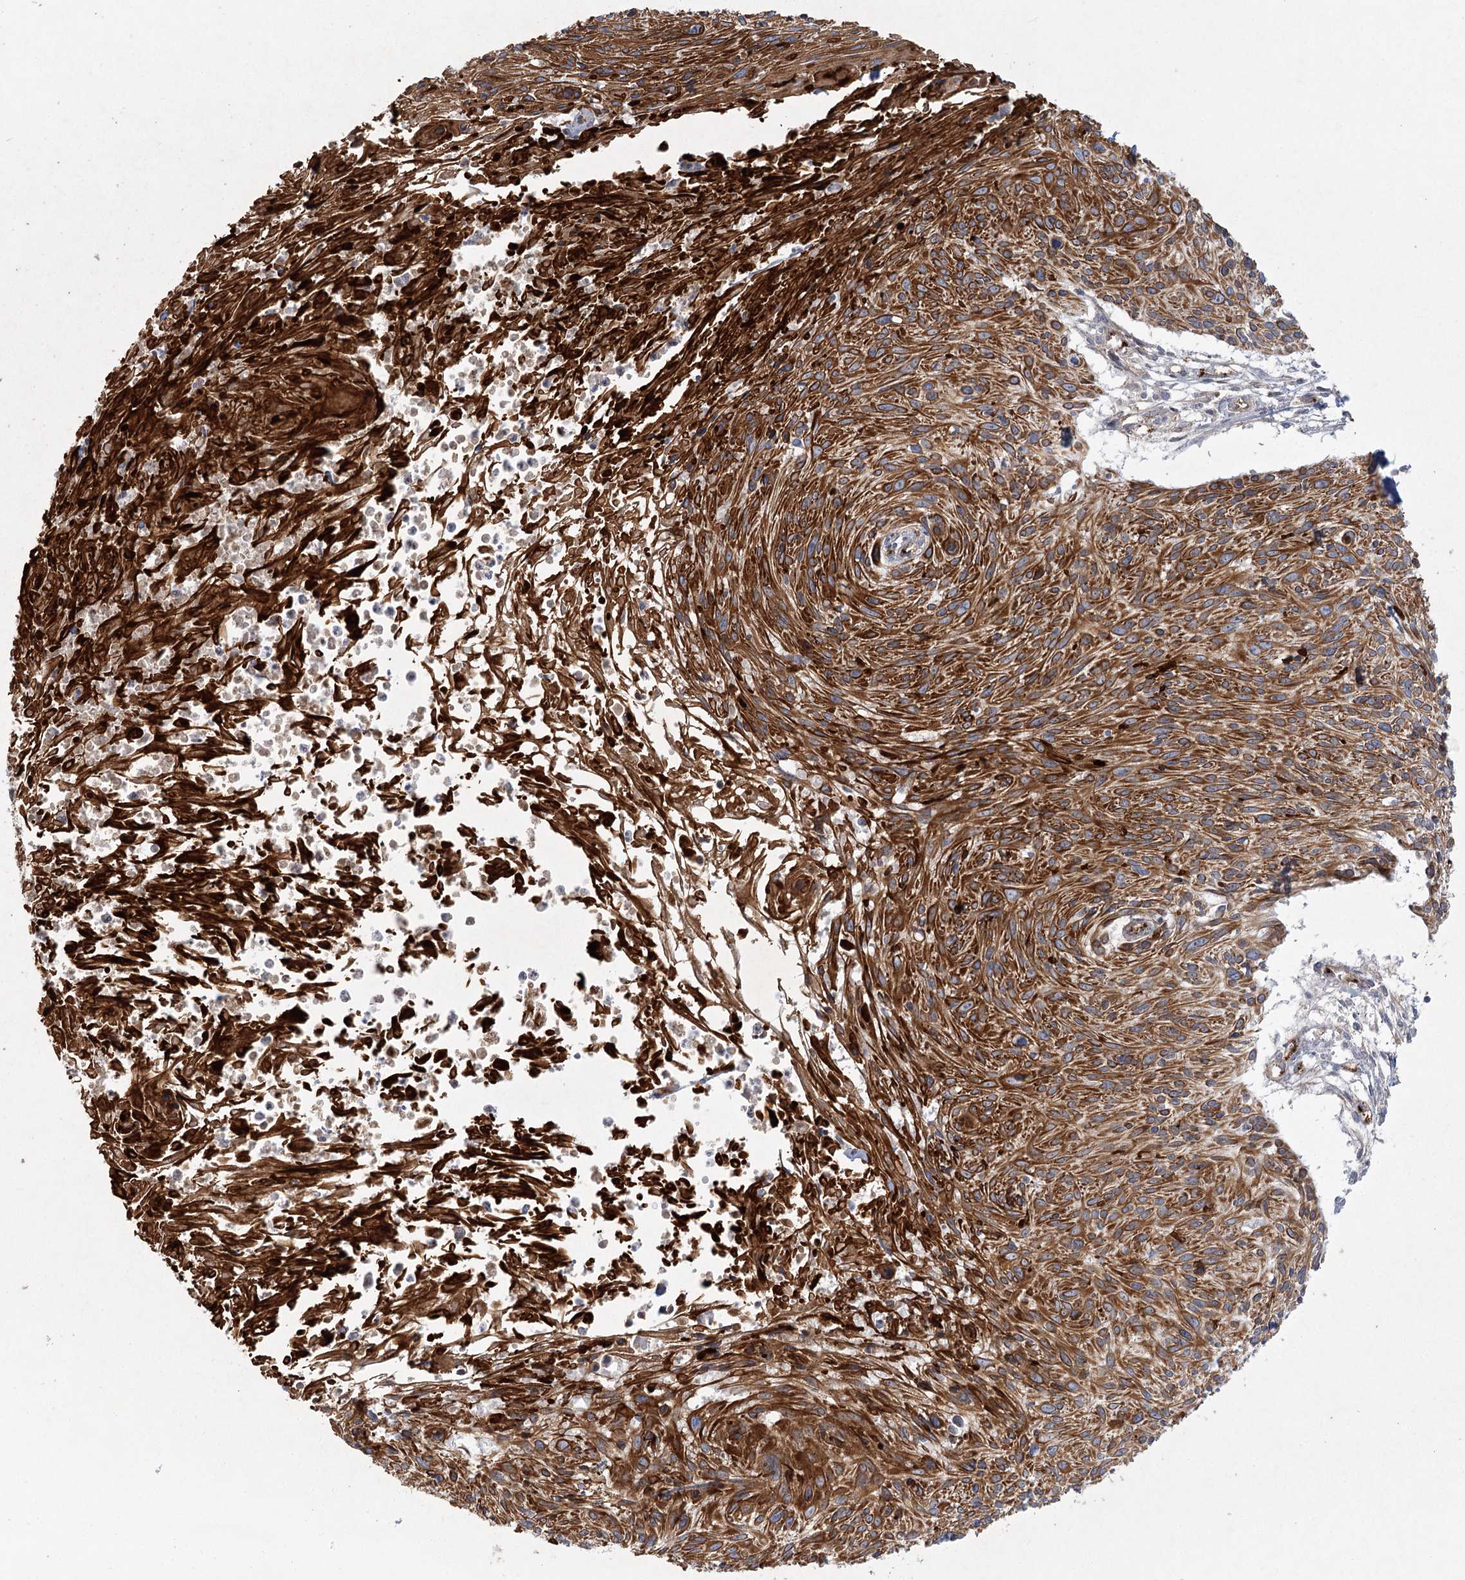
{"staining": {"intensity": "strong", "quantity": ">75%", "location": "cytoplasmic/membranous"}, "tissue": "cervical cancer", "cell_type": "Tumor cells", "image_type": "cancer", "snomed": [{"axis": "morphology", "description": "Squamous cell carcinoma, NOS"}, {"axis": "topography", "description": "Cervix"}], "caption": "DAB immunohistochemical staining of human cervical squamous cell carcinoma displays strong cytoplasmic/membranous protein positivity in approximately >75% of tumor cells. Immunohistochemistry stains the protein in brown and the nuclei are stained blue.", "gene": "KBTBD4", "patient": {"sex": "female", "age": 51}}